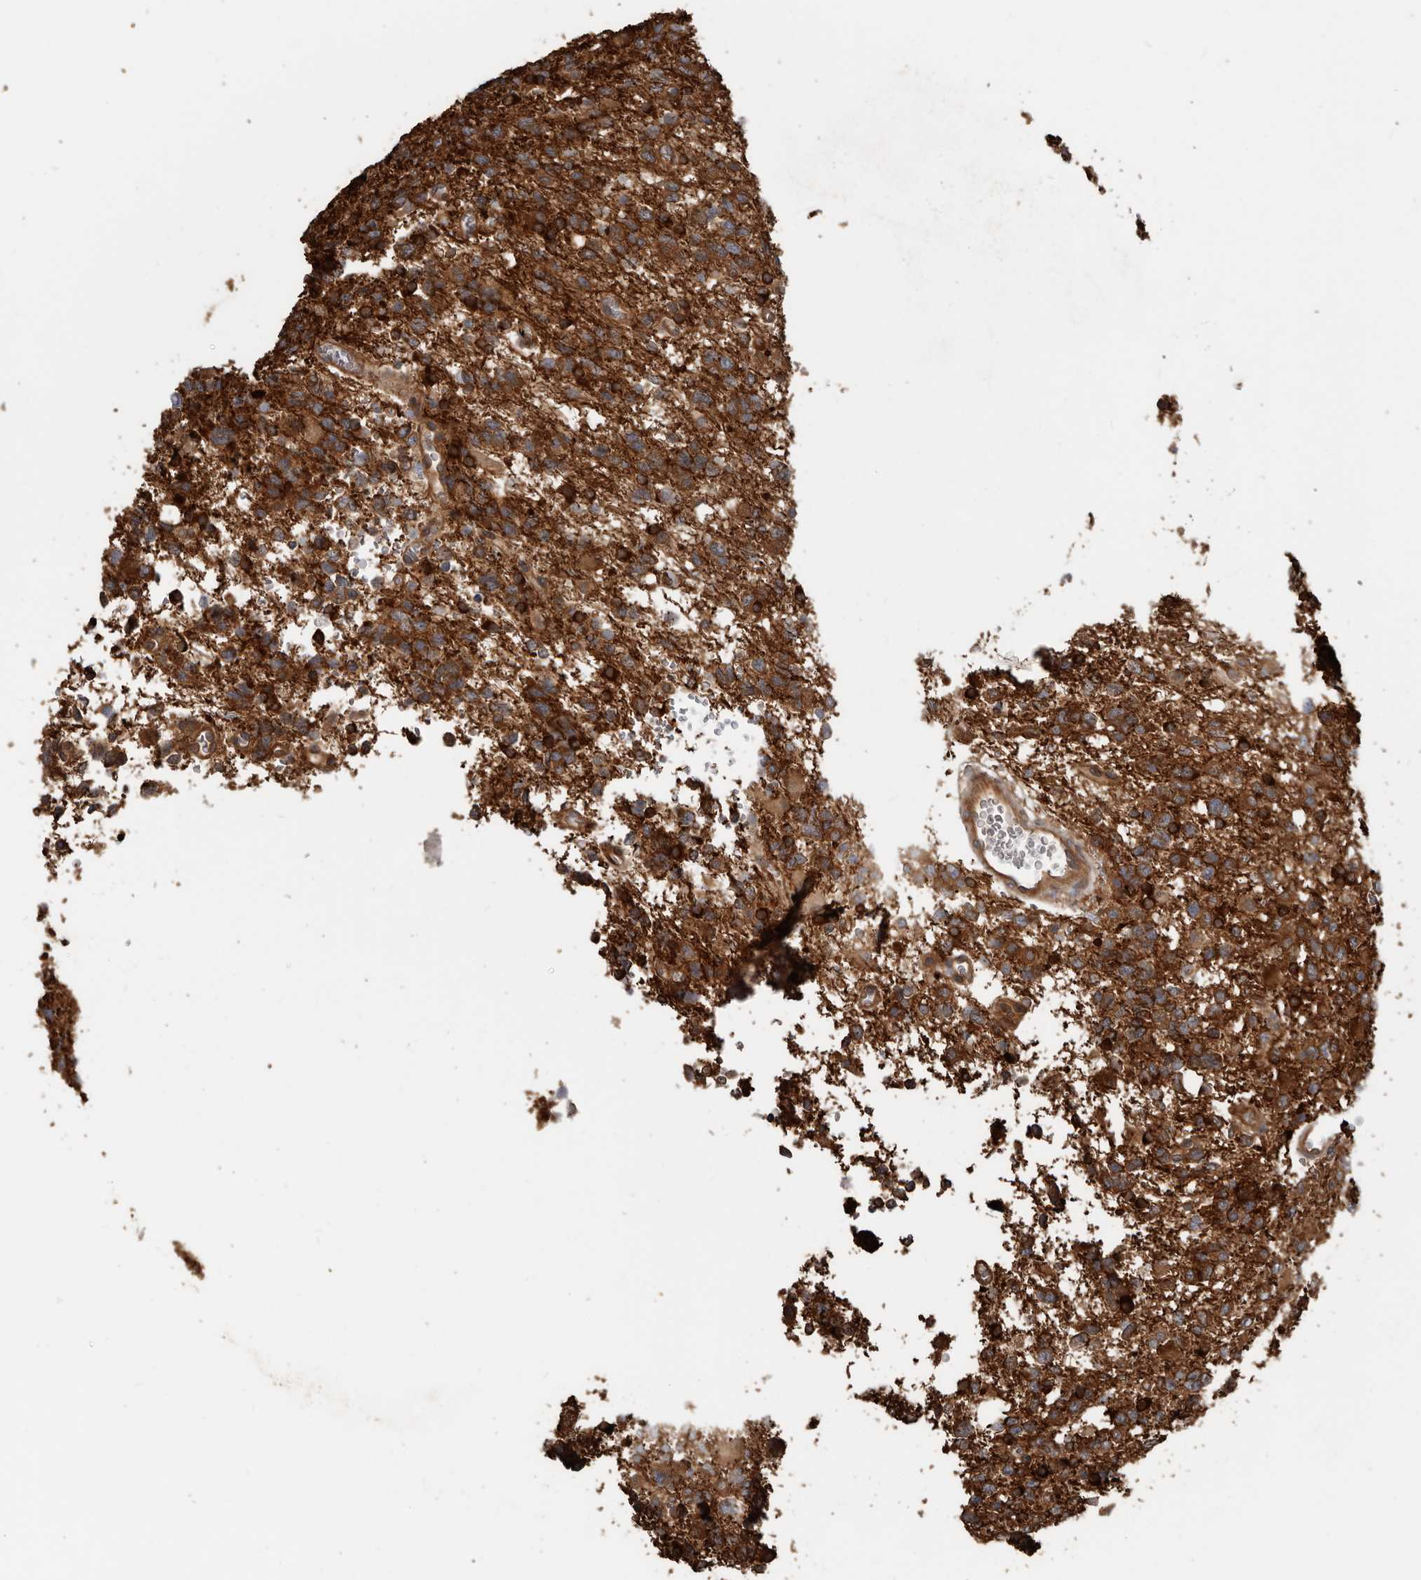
{"staining": {"intensity": "moderate", "quantity": ">75%", "location": "cytoplasmic/membranous"}, "tissue": "glioma", "cell_type": "Tumor cells", "image_type": "cancer", "snomed": [{"axis": "morphology", "description": "Glioma, malignant, High grade"}, {"axis": "topography", "description": "Brain"}], "caption": "DAB immunohistochemical staining of human glioma exhibits moderate cytoplasmic/membranous protein staining in approximately >75% of tumor cells. The staining was performed using DAB (3,3'-diaminobenzidine), with brown indicating positive protein expression. Nuclei are stained blue with hematoxylin.", "gene": "EXOC3L1", "patient": {"sex": "female", "age": 62}}